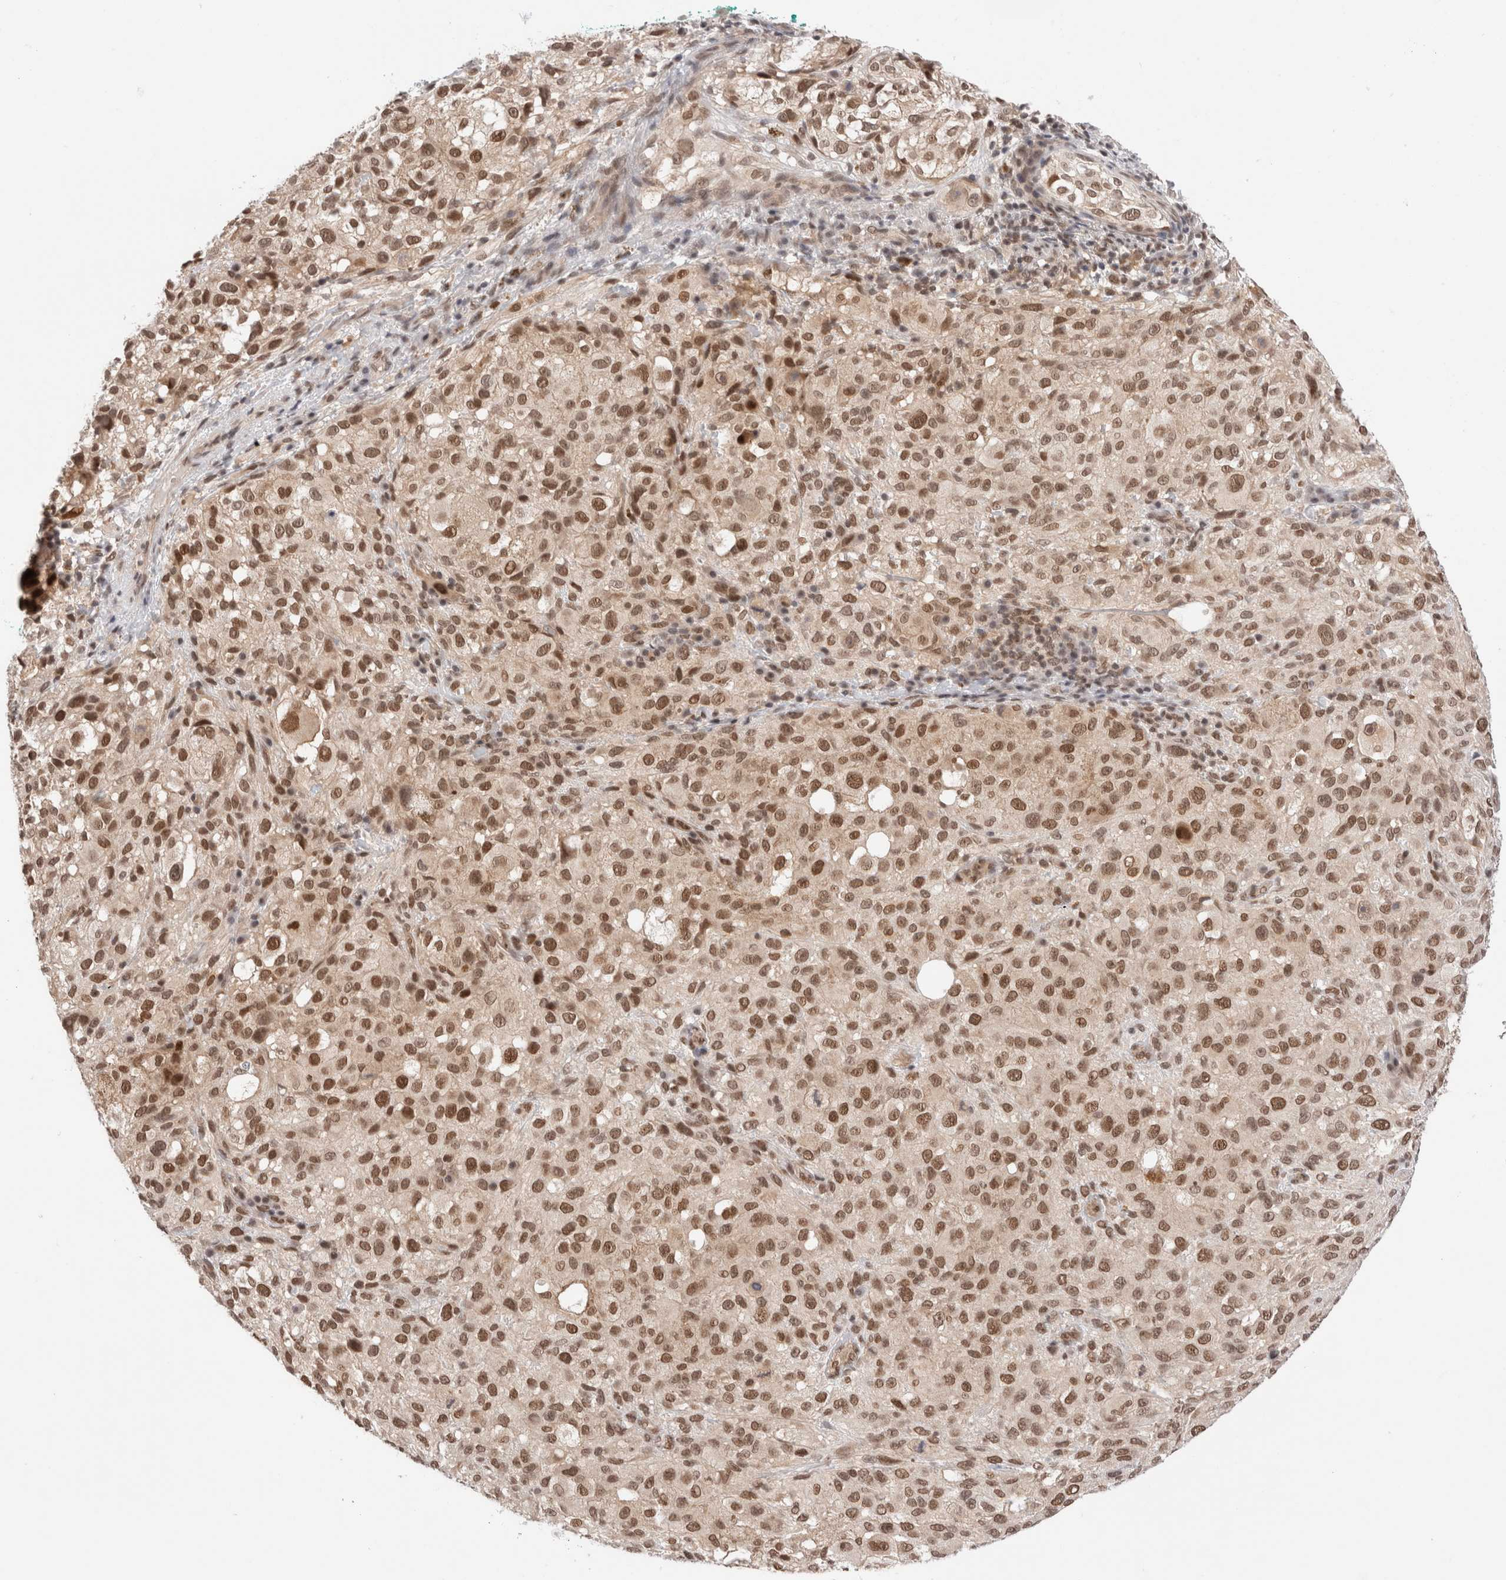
{"staining": {"intensity": "moderate", "quantity": ">75%", "location": "nuclear"}, "tissue": "melanoma", "cell_type": "Tumor cells", "image_type": "cancer", "snomed": [{"axis": "morphology", "description": "Necrosis, NOS"}, {"axis": "morphology", "description": "Malignant melanoma, NOS"}, {"axis": "topography", "description": "Skin"}], "caption": "IHC photomicrograph of melanoma stained for a protein (brown), which exhibits medium levels of moderate nuclear staining in about >75% of tumor cells.", "gene": "GATAD2A", "patient": {"sex": "female", "age": 87}}